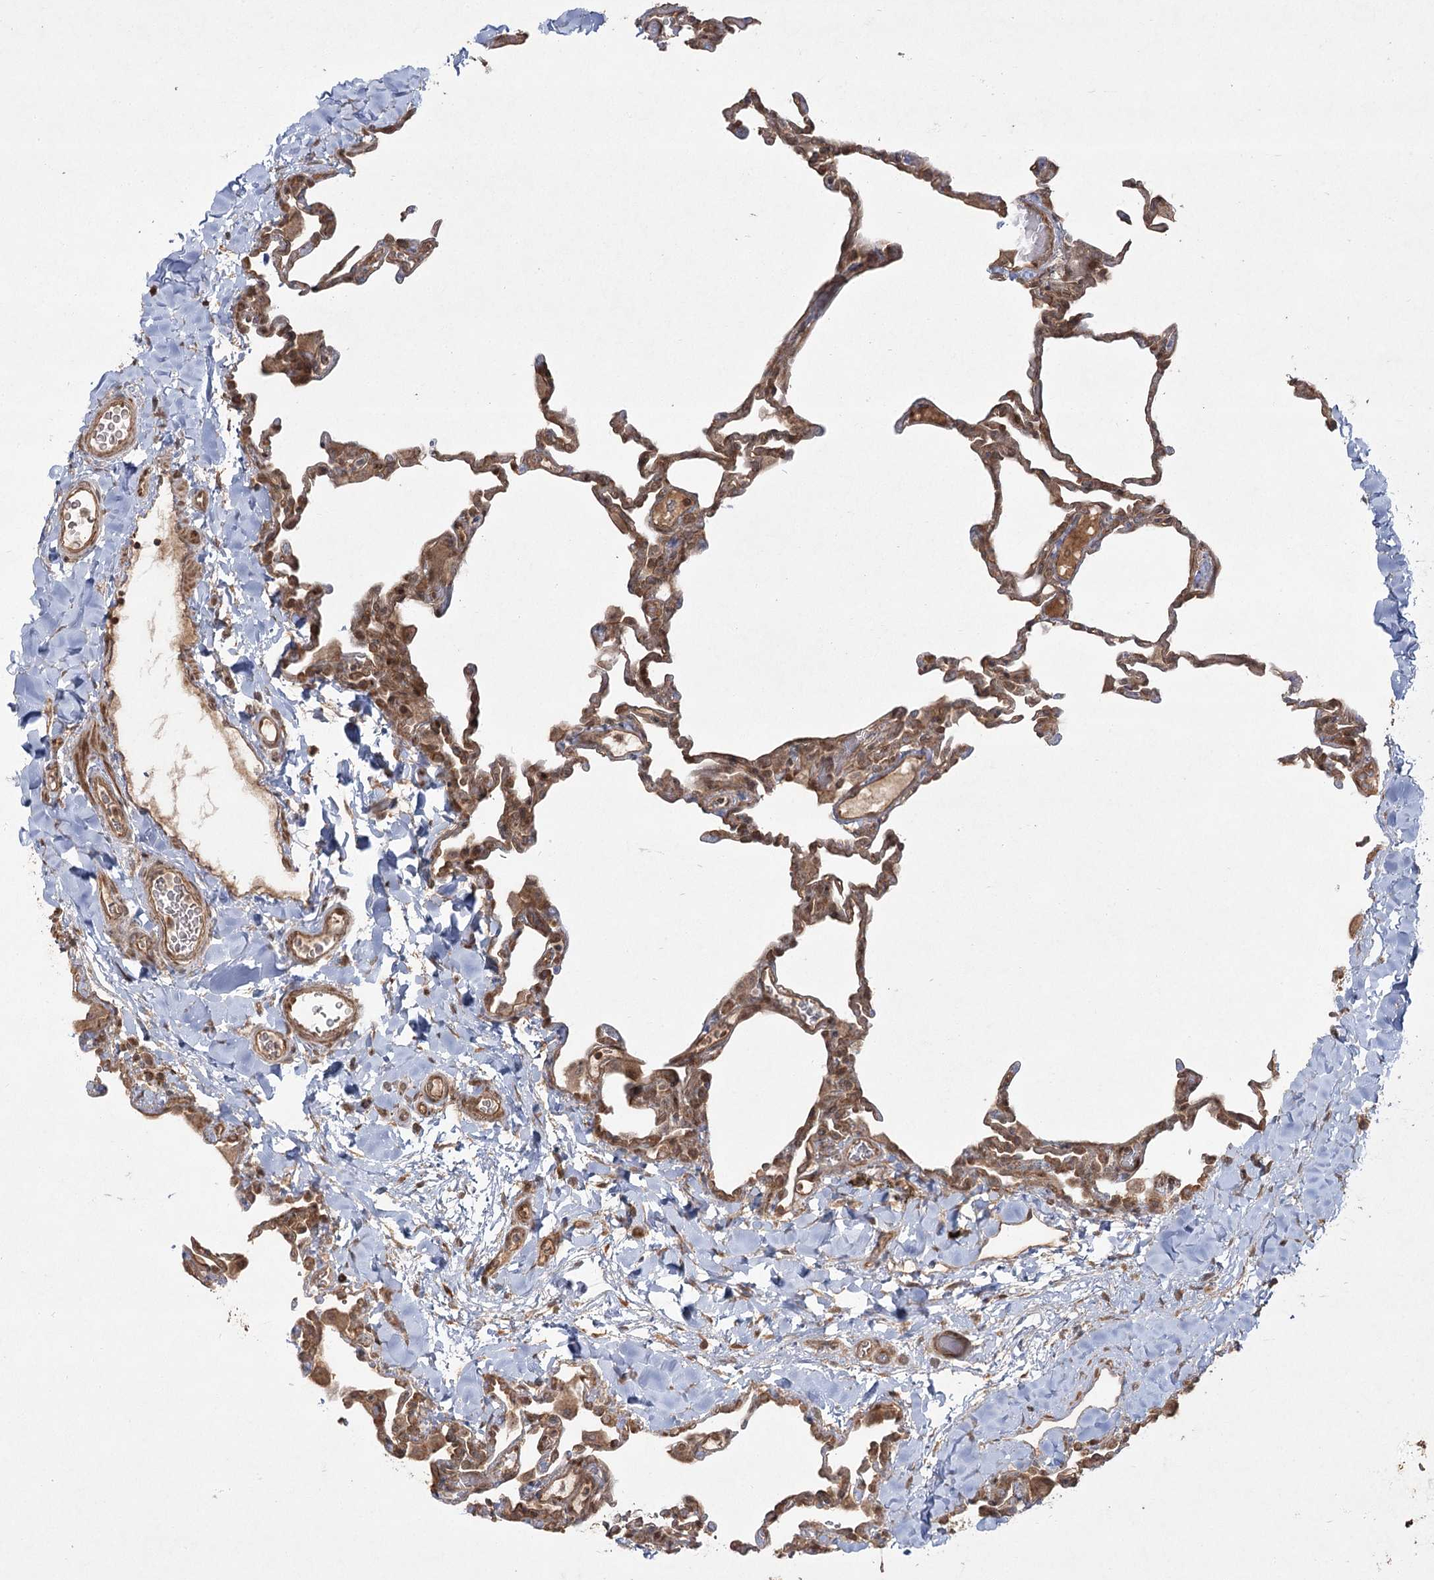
{"staining": {"intensity": "moderate", "quantity": "25%-75%", "location": "cytoplasmic/membranous,nuclear"}, "tissue": "lung", "cell_type": "Alveolar cells", "image_type": "normal", "snomed": [{"axis": "morphology", "description": "Normal tissue, NOS"}, {"axis": "topography", "description": "Lung"}], "caption": "Immunohistochemistry (IHC) of unremarkable lung exhibits medium levels of moderate cytoplasmic/membranous,nuclear staining in approximately 25%-75% of alveolar cells.", "gene": "CPLANE1", "patient": {"sex": "male", "age": 20}}